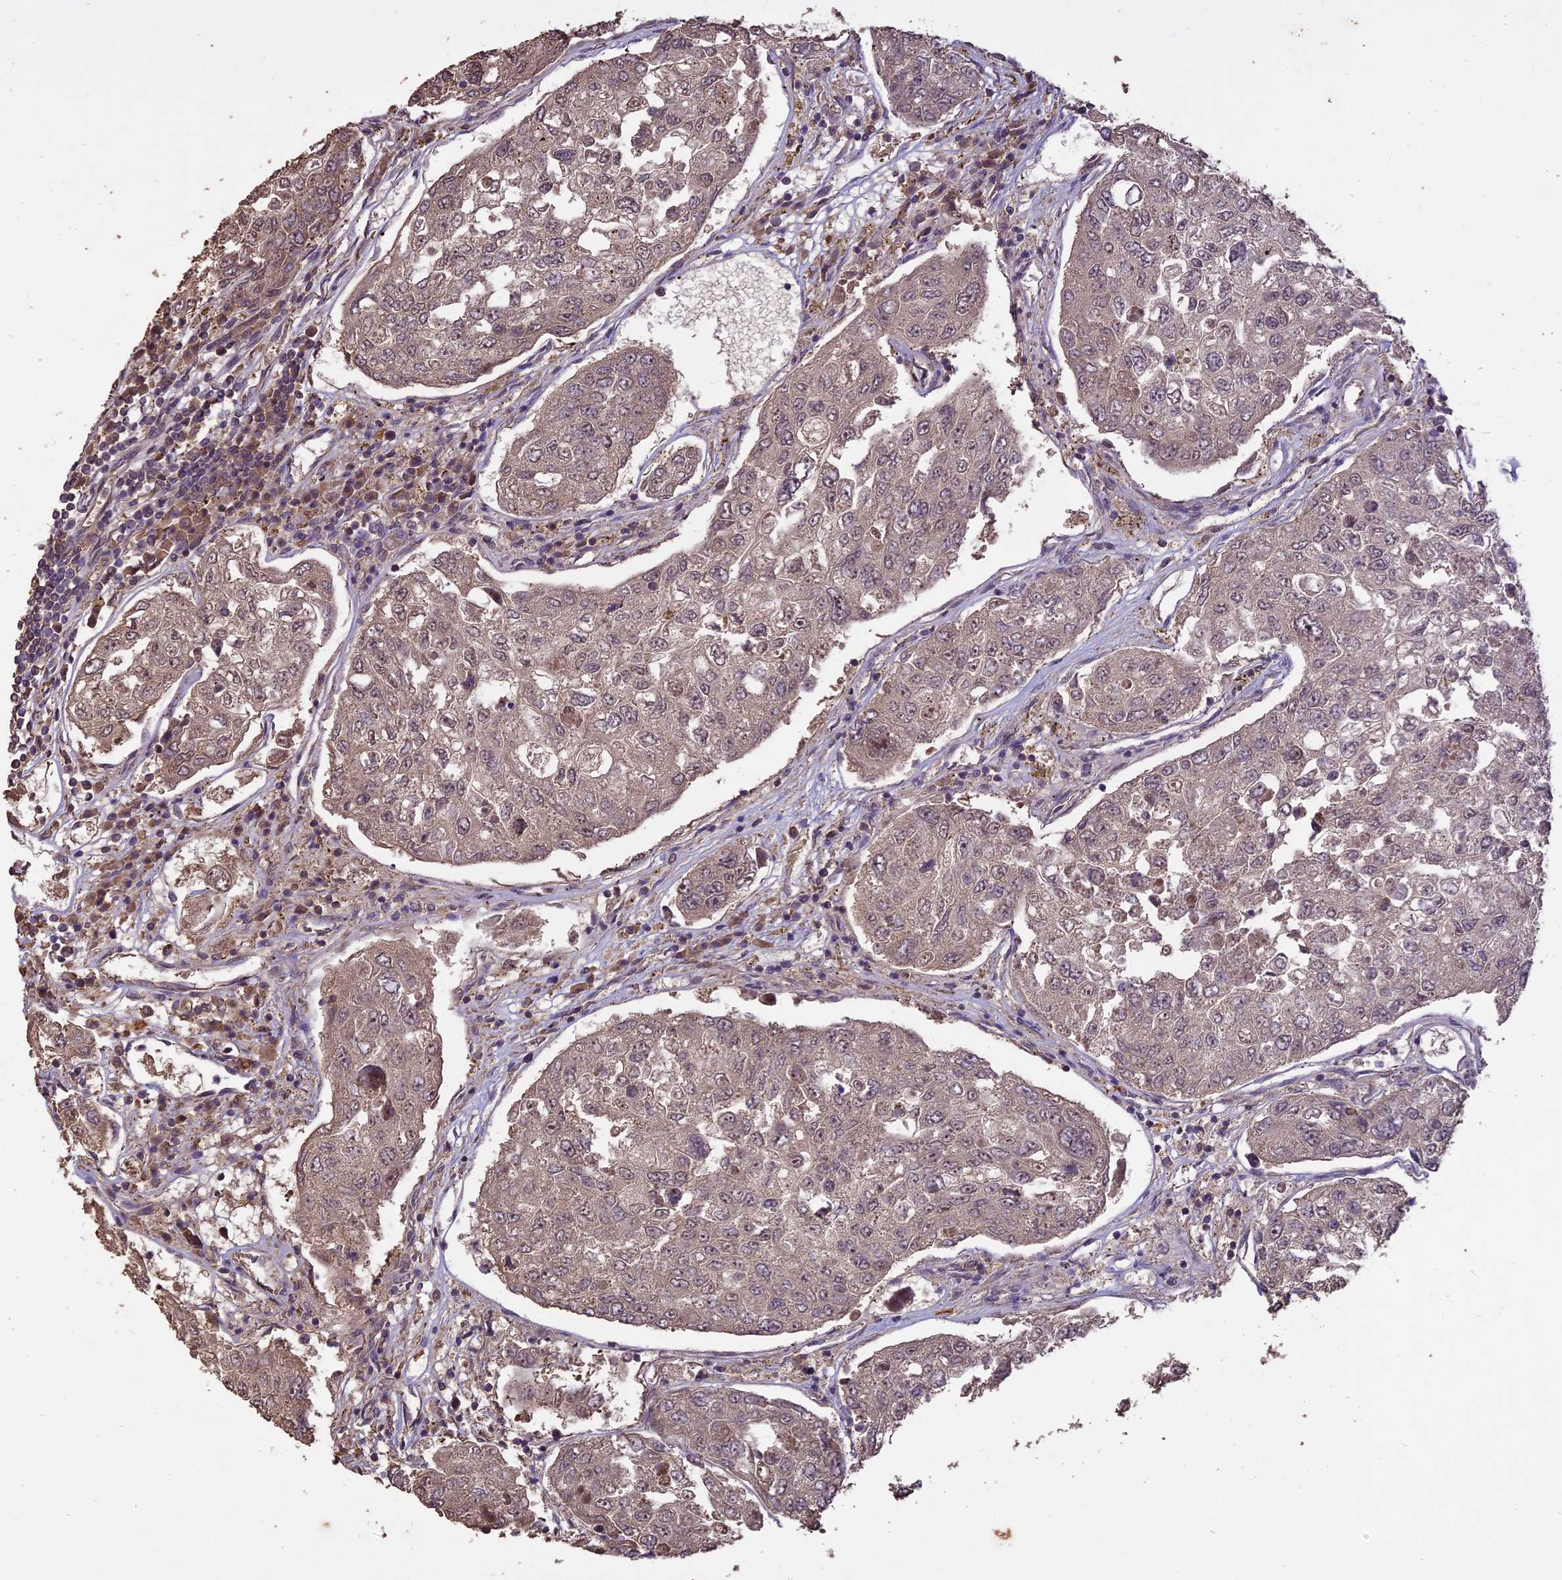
{"staining": {"intensity": "moderate", "quantity": "25%-75%", "location": "cytoplasmic/membranous"}, "tissue": "urothelial cancer", "cell_type": "Tumor cells", "image_type": "cancer", "snomed": [{"axis": "morphology", "description": "Urothelial carcinoma, High grade"}, {"axis": "topography", "description": "Lymph node"}, {"axis": "topography", "description": "Urinary bladder"}], "caption": "This micrograph reveals immunohistochemistry staining of urothelial cancer, with medium moderate cytoplasmic/membranous staining in about 25%-75% of tumor cells.", "gene": "TIGD7", "patient": {"sex": "male", "age": 51}}